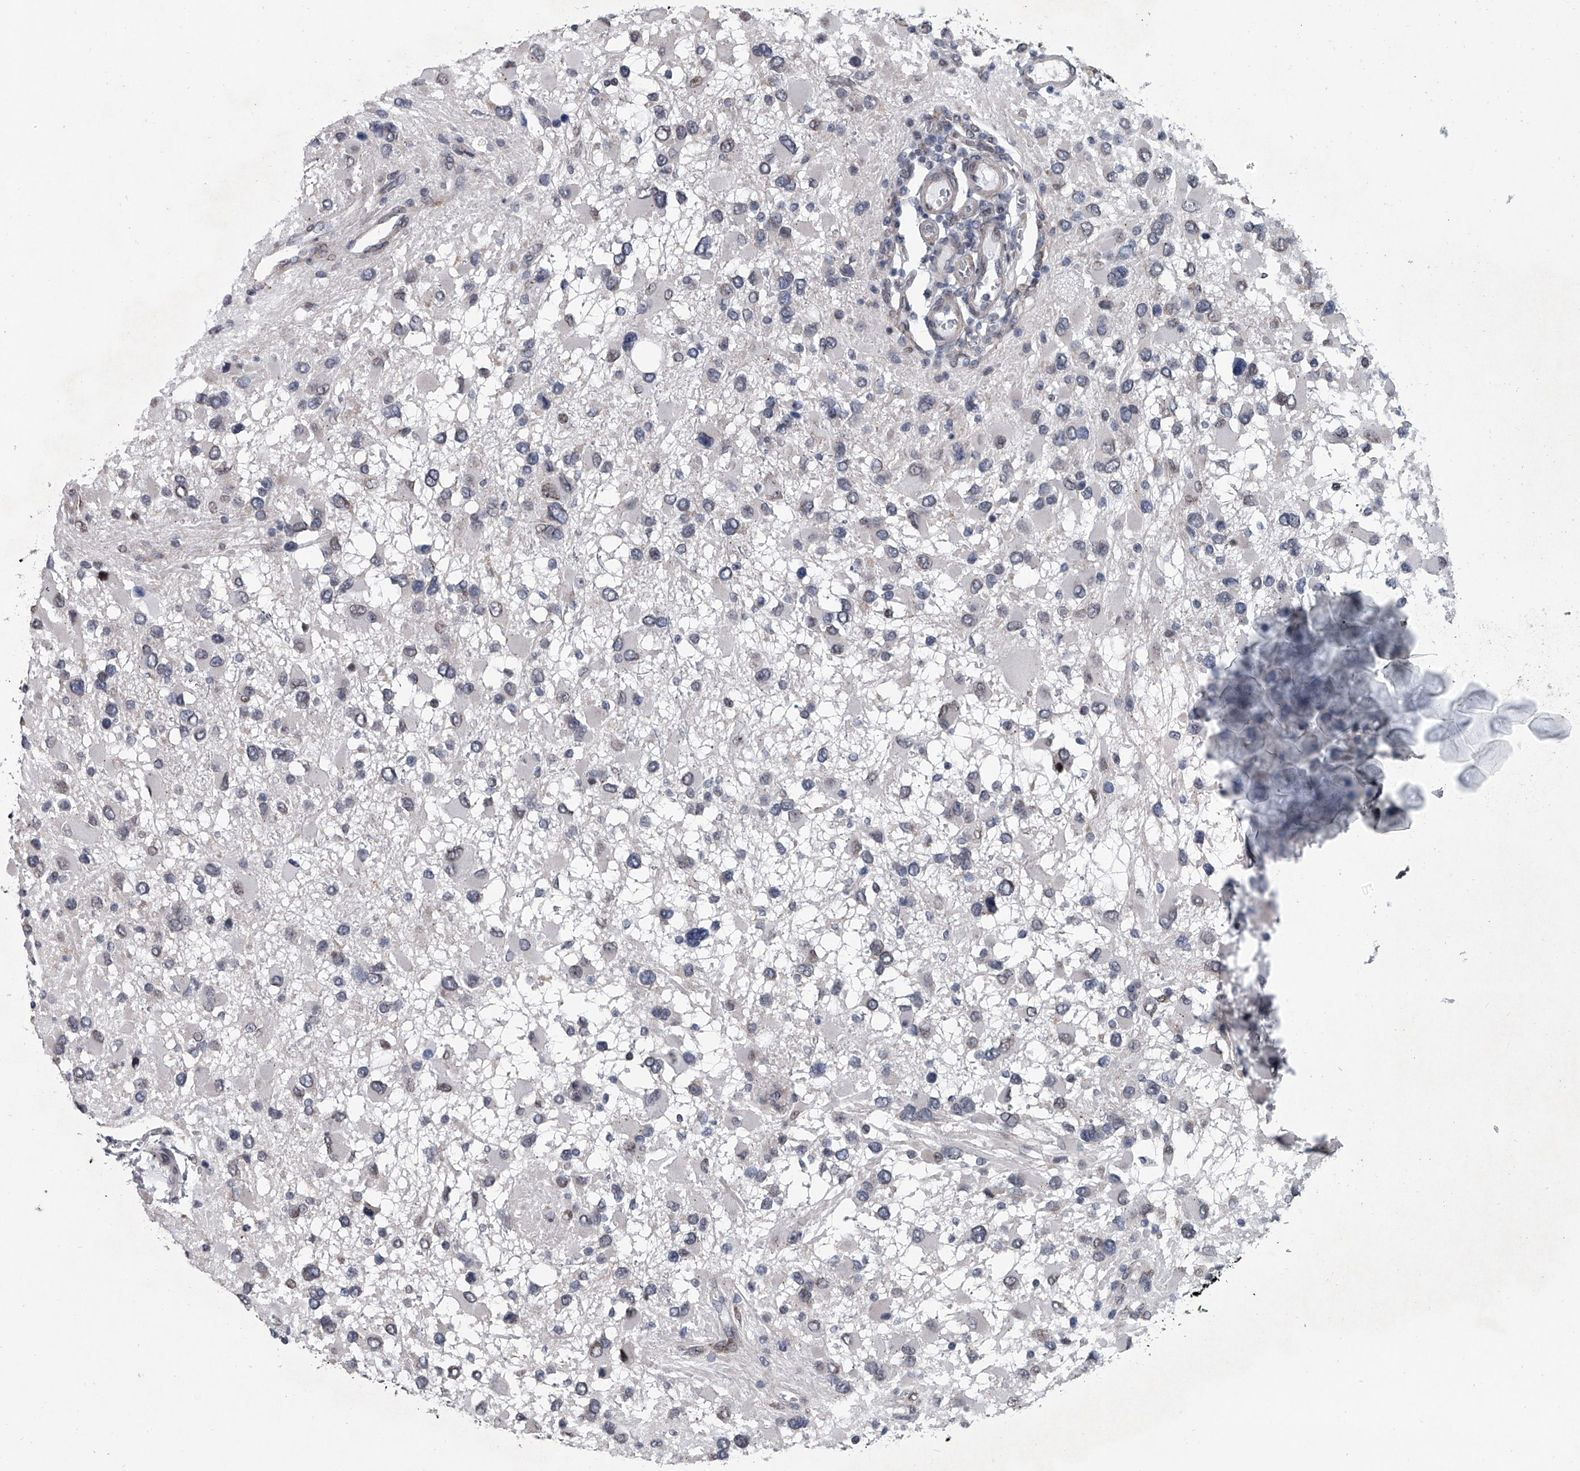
{"staining": {"intensity": "negative", "quantity": "none", "location": "none"}, "tissue": "glioma", "cell_type": "Tumor cells", "image_type": "cancer", "snomed": [{"axis": "morphology", "description": "Glioma, malignant, High grade"}, {"axis": "topography", "description": "Brain"}], "caption": "Protein analysis of glioma displays no significant expression in tumor cells.", "gene": "PPP2R5D", "patient": {"sex": "male", "age": 53}}